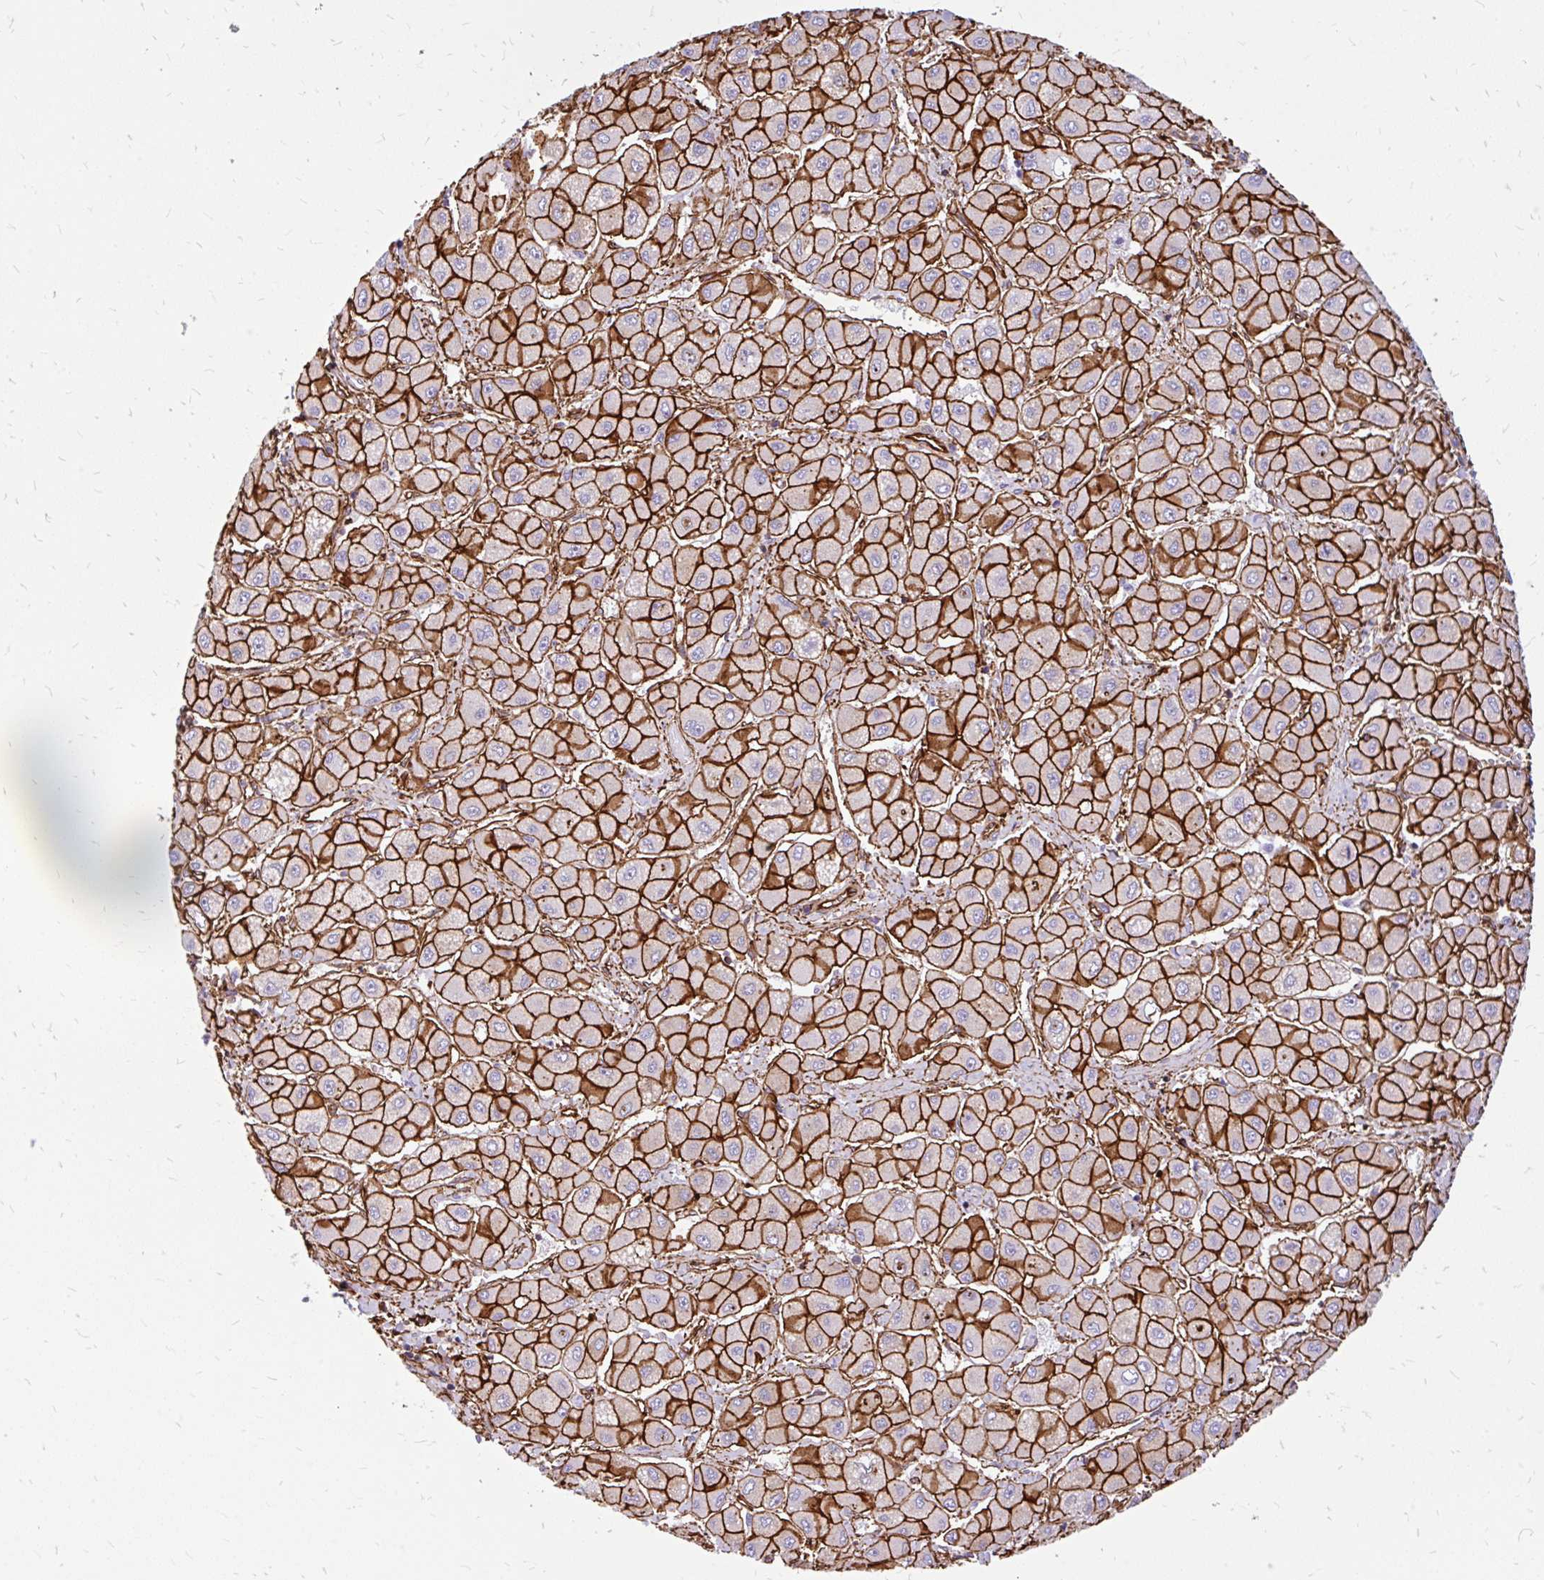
{"staining": {"intensity": "strong", "quantity": ">75%", "location": "cytoplasmic/membranous"}, "tissue": "liver cancer", "cell_type": "Tumor cells", "image_type": "cancer", "snomed": [{"axis": "morphology", "description": "Carcinoma, Hepatocellular, NOS"}, {"axis": "topography", "description": "Liver"}], "caption": "Immunohistochemical staining of liver cancer demonstrates high levels of strong cytoplasmic/membranous protein positivity in about >75% of tumor cells. The staining is performed using DAB brown chromogen to label protein expression. The nuclei are counter-stained blue using hematoxylin.", "gene": "MAP1LC3B", "patient": {"sex": "male", "age": 40}}